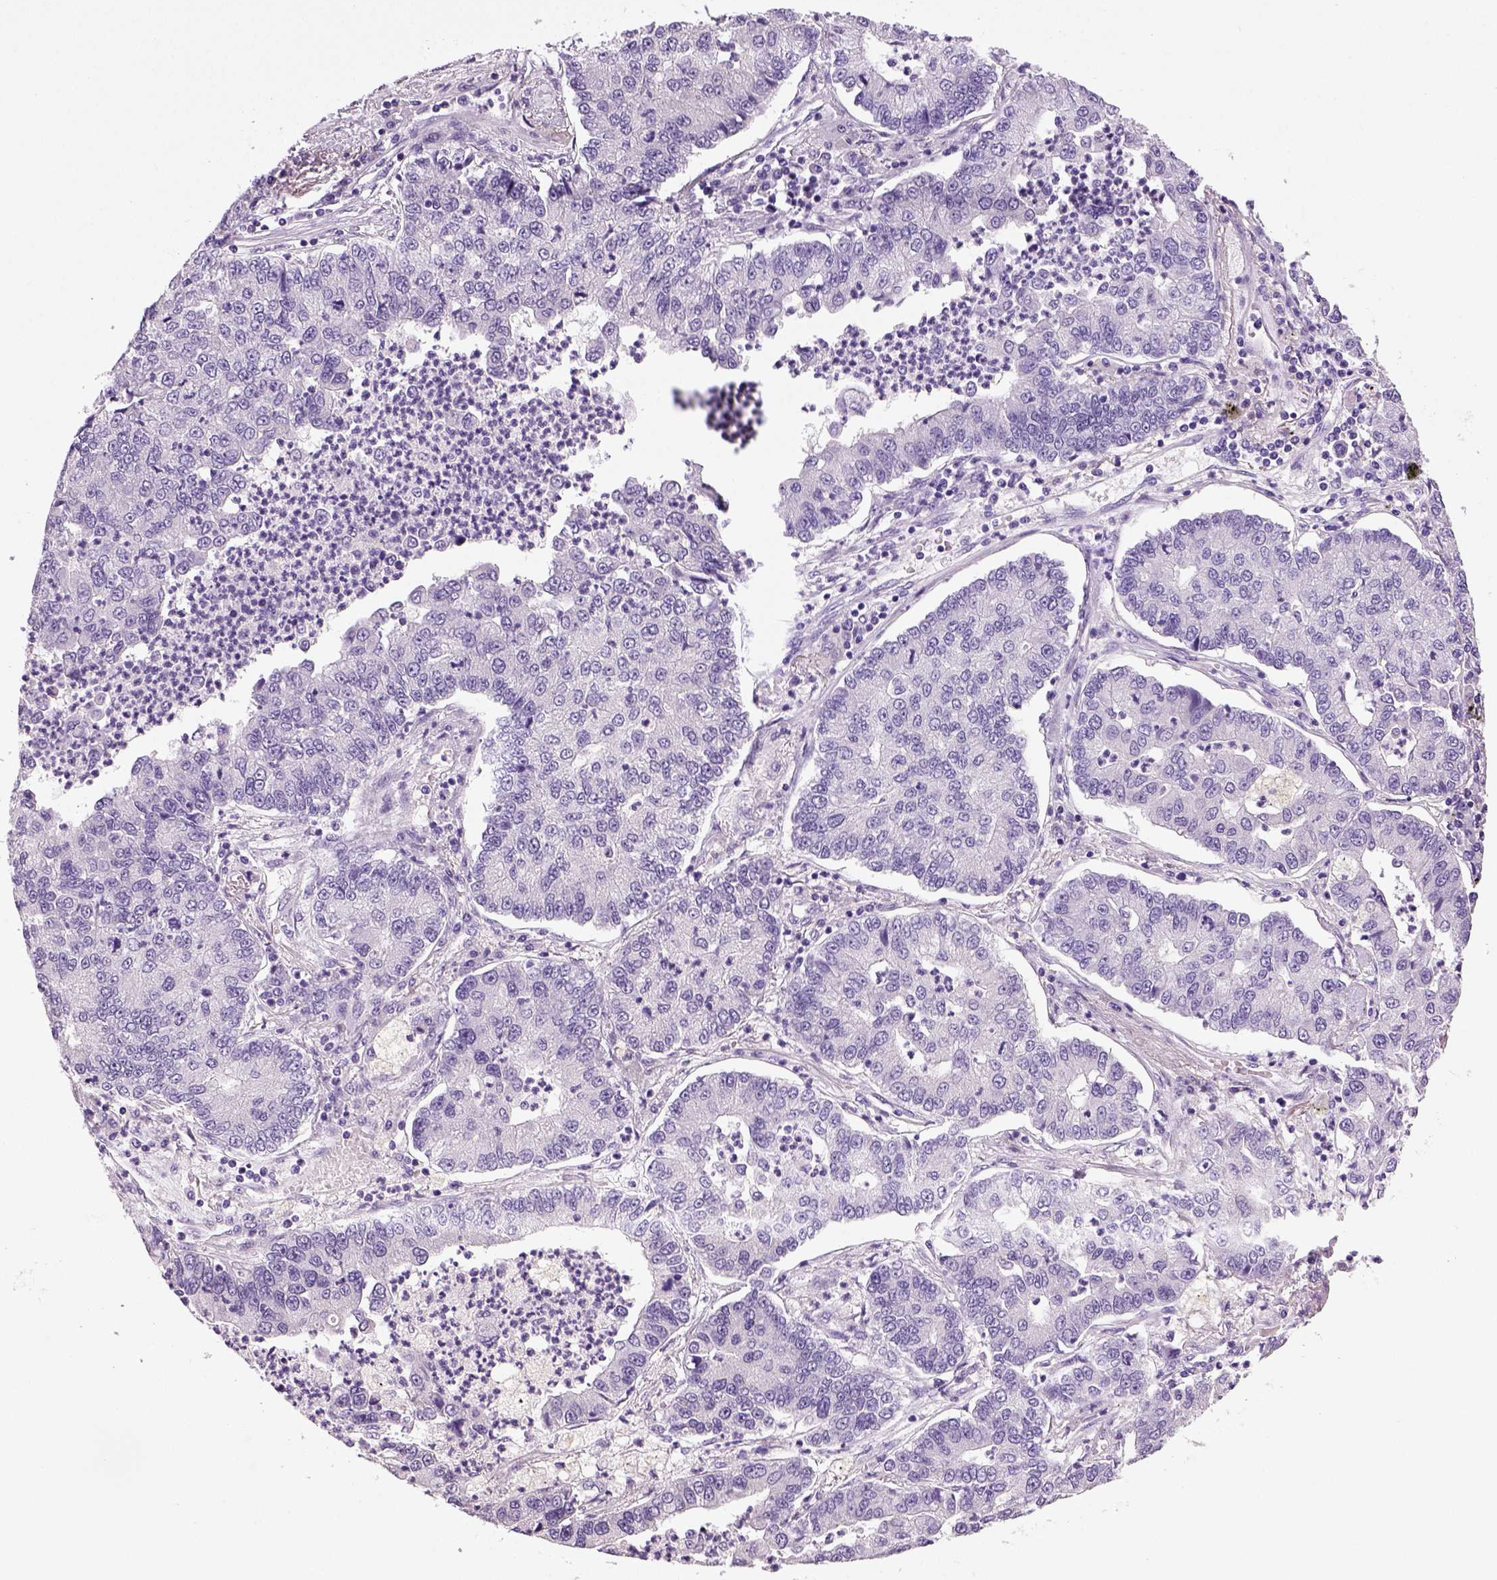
{"staining": {"intensity": "negative", "quantity": "none", "location": "none"}, "tissue": "lung cancer", "cell_type": "Tumor cells", "image_type": "cancer", "snomed": [{"axis": "morphology", "description": "Adenocarcinoma, NOS"}, {"axis": "topography", "description": "Lung"}], "caption": "High power microscopy micrograph of an immunohistochemistry (IHC) micrograph of lung adenocarcinoma, revealing no significant positivity in tumor cells.", "gene": "NECAB2", "patient": {"sex": "female", "age": 57}}